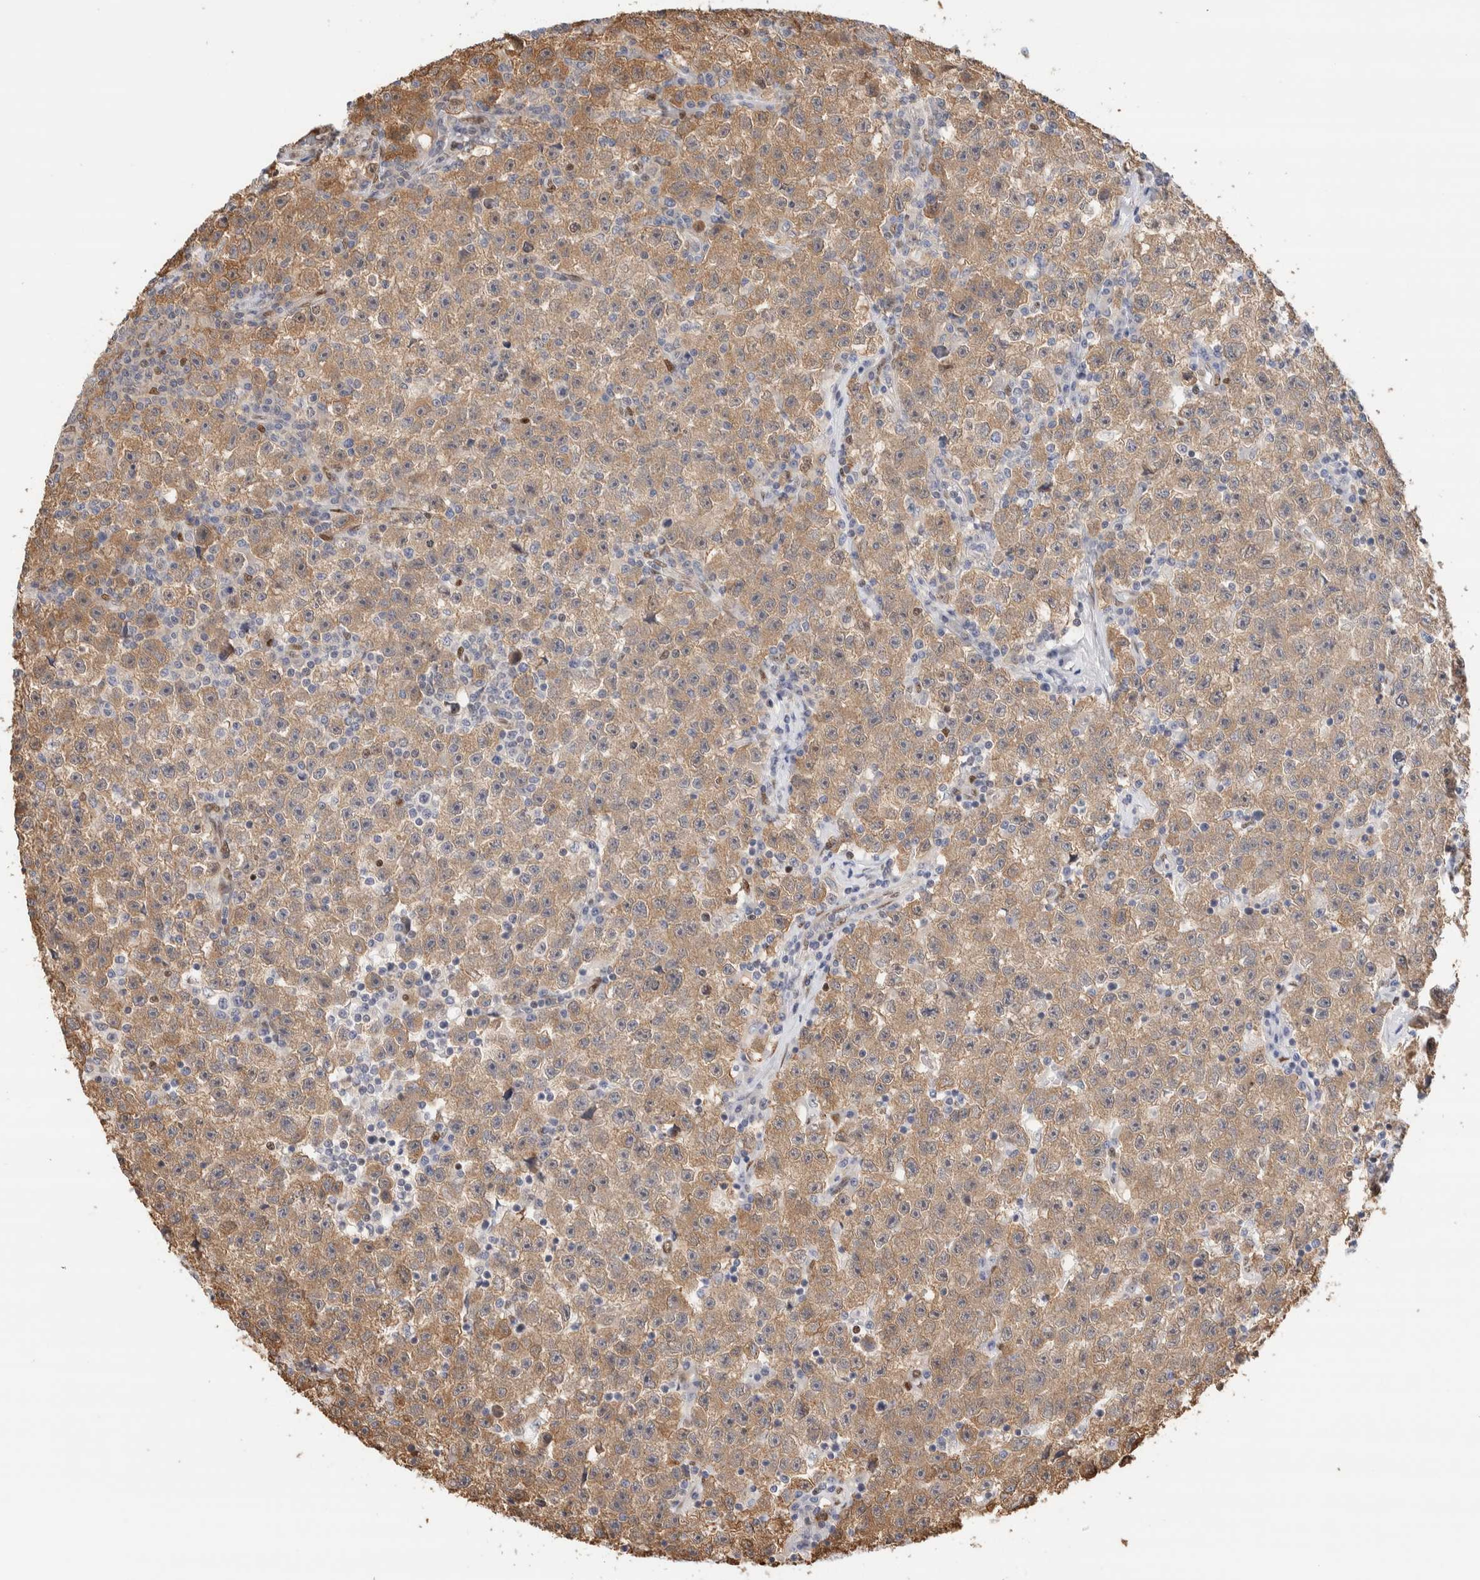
{"staining": {"intensity": "moderate", "quantity": ">75%", "location": "cytoplasmic/membranous"}, "tissue": "testis cancer", "cell_type": "Tumor cells", "image_type": "cancer", "snomed": [{"axis": "morphology", "description": "Seminoma, NOS"}, {"axis": "topography", "description": "Testis"}], "caption": "Tumor cells reveal moderate cytoplasmic/membranous expression in about >75% of cells in testis cancer (seminoma). Using DAB (brown) and hematoxylin (blue) stains, captured at high magnification using brightfield microscopy.", "gene": "NSMAF", "patient": {"sex": "male", "age": 22}}